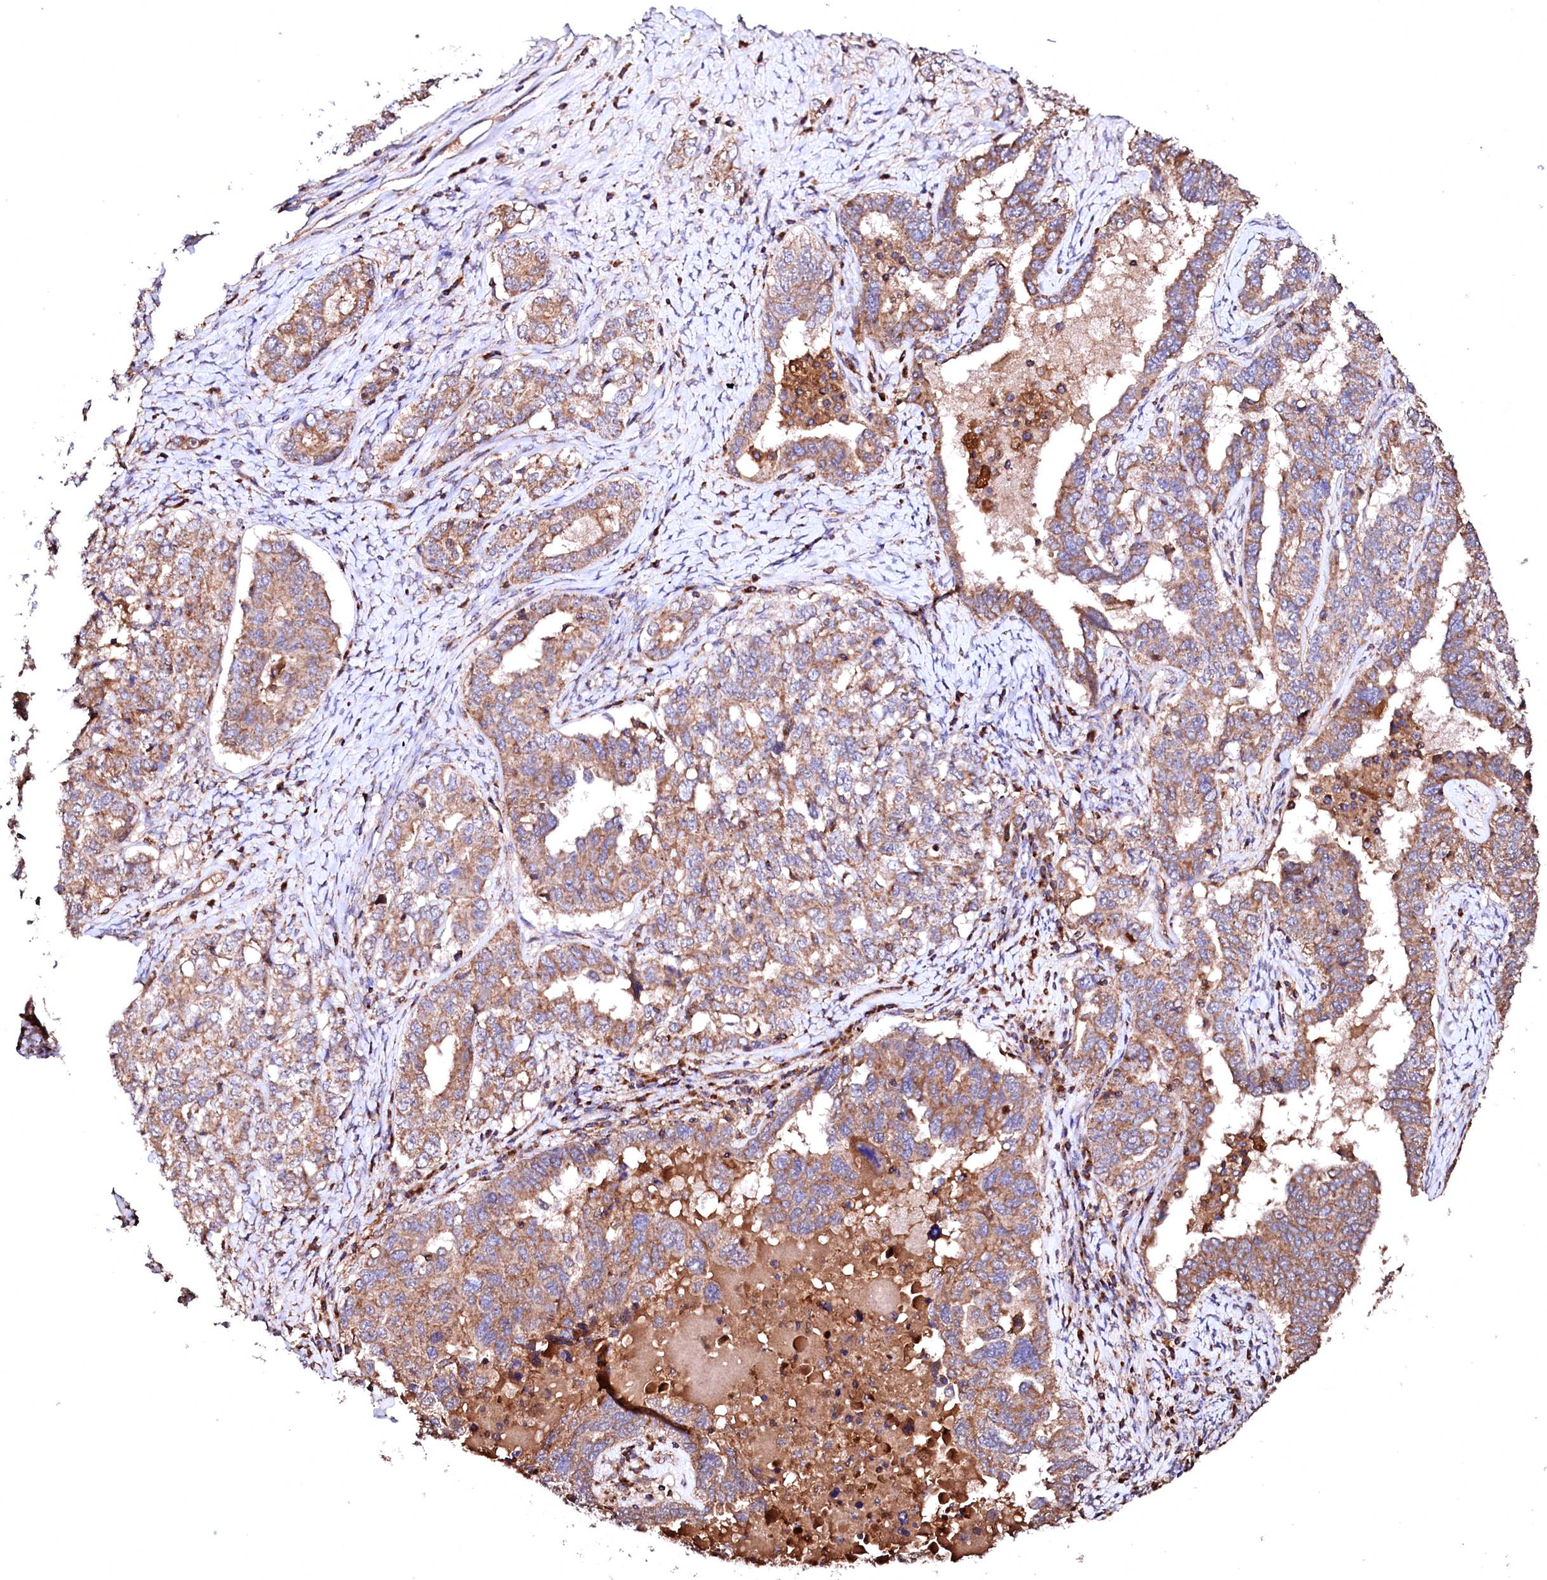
{"staining": {"intensity": "moderate", "quantity": ">75%", "location": "cytoplasmic/membranous"}, "tissue": "ovarian cancer", "cell_type": "Tumor cells", "image_type": "cancer", "snomed": [{"axis": "morphology", "description": "Carcinoma, endometroid"}, {"axis": "topography", "description": "Ovary"}], "caption": "Endometroid carcinoma (ovarian) stained with DAB (3,3'-diaminobenzidine) IHC shows medium levels of moderate cytoplasmic/membranous positivity in approximately >75% of tumor cells.", "gene": "ST3GAL1", "patient": {"sex": "female", "age": 62}}